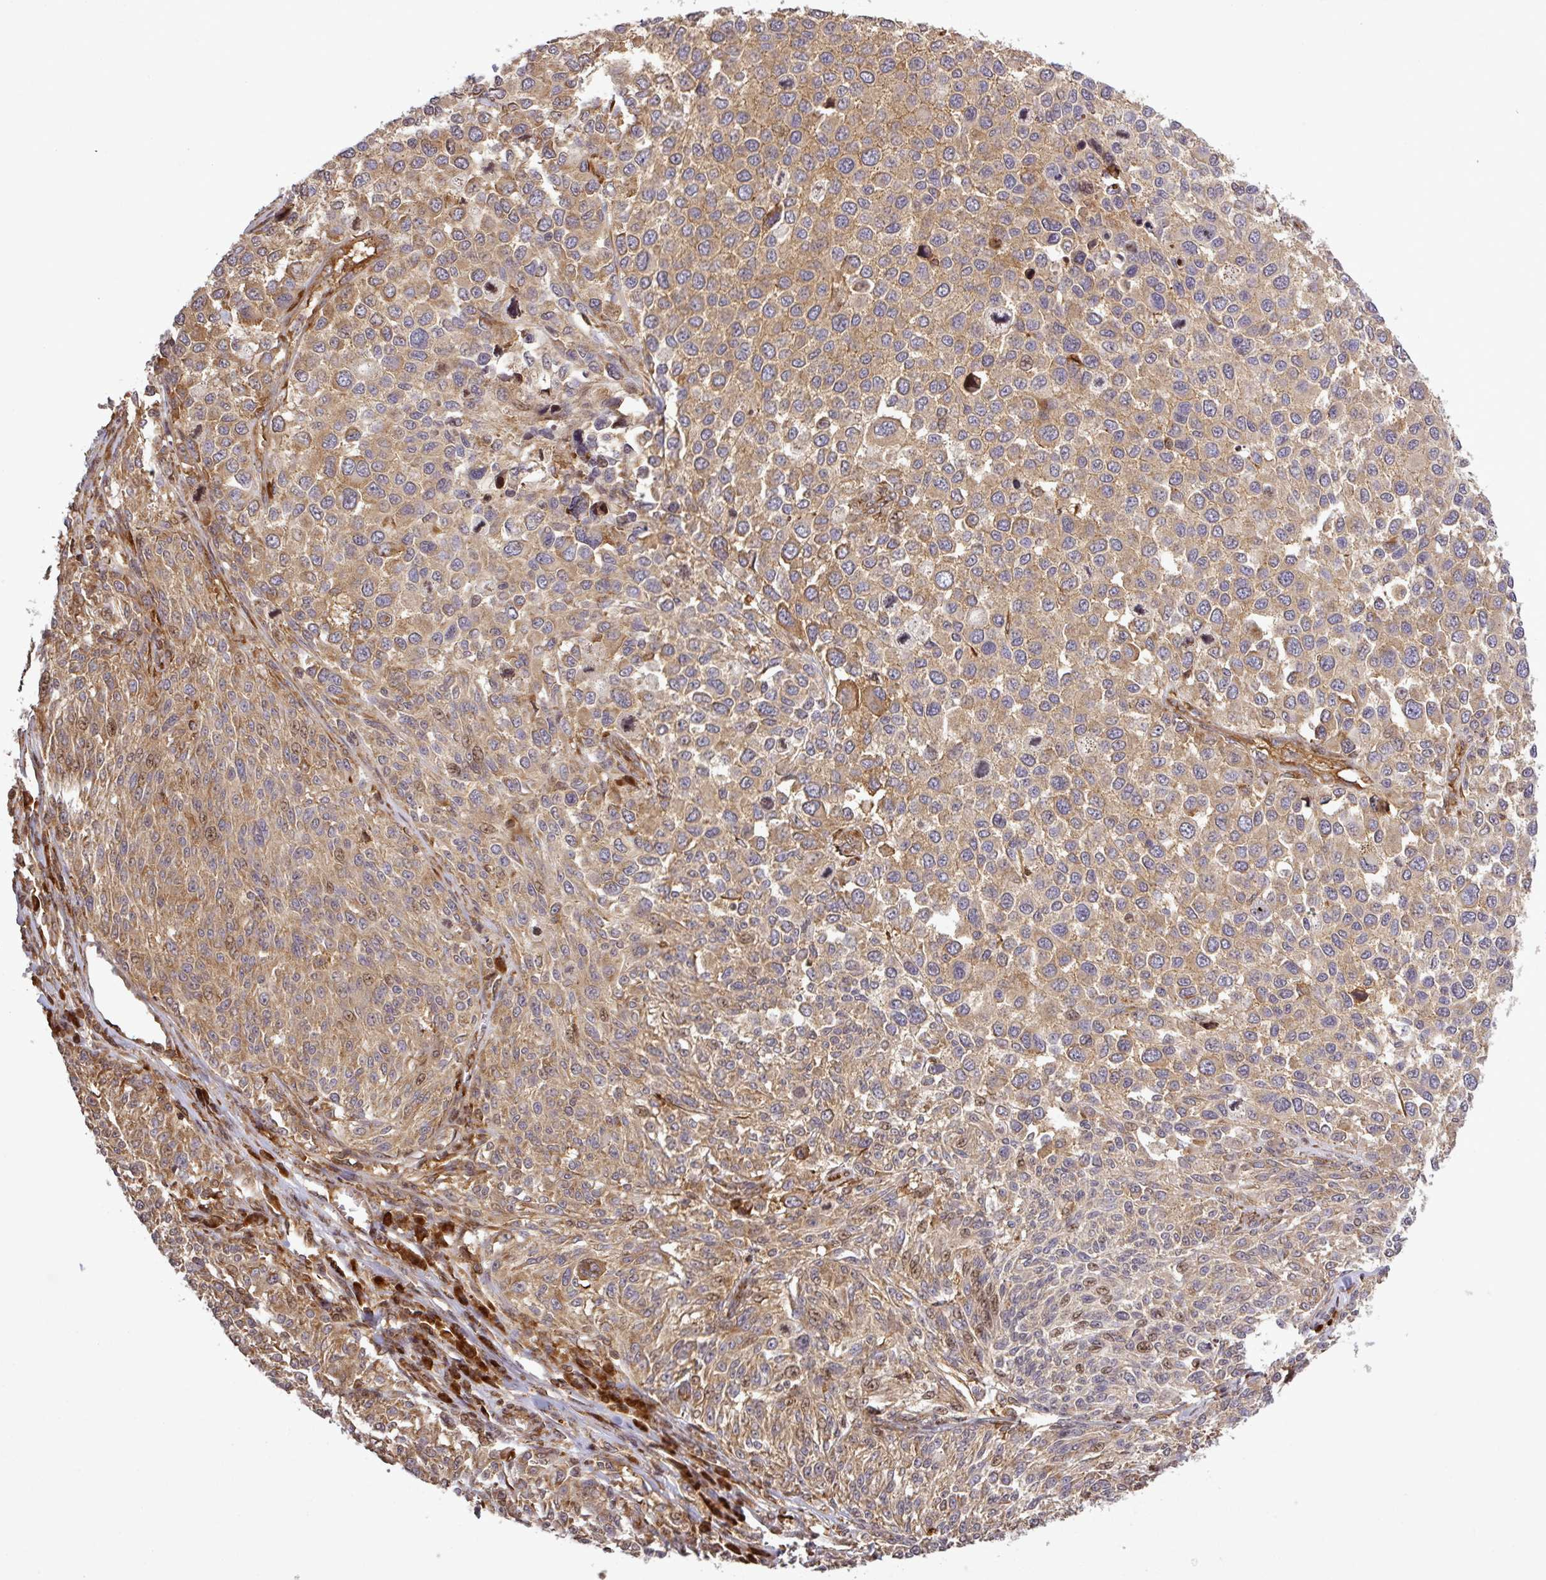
{"staining": {"intensity": "moderate", "quantity": ">75%", "location": "cytoplasmic/membranous"}, "tissue": "melanoma", "cell_type": "Tumor cells", "image_type": "cancer", "snomed": [{"axis": "morphology", "description": "Malignant melanoma, NOS"}, {"axis": "topography", "description": "Skin of trunk"}], "caption": "Melanoma stained with a protein marker reveals moderate staining in tumor cells.", "gene": "LRRC74B", "patient": {"sex": "male", "age": 71}}